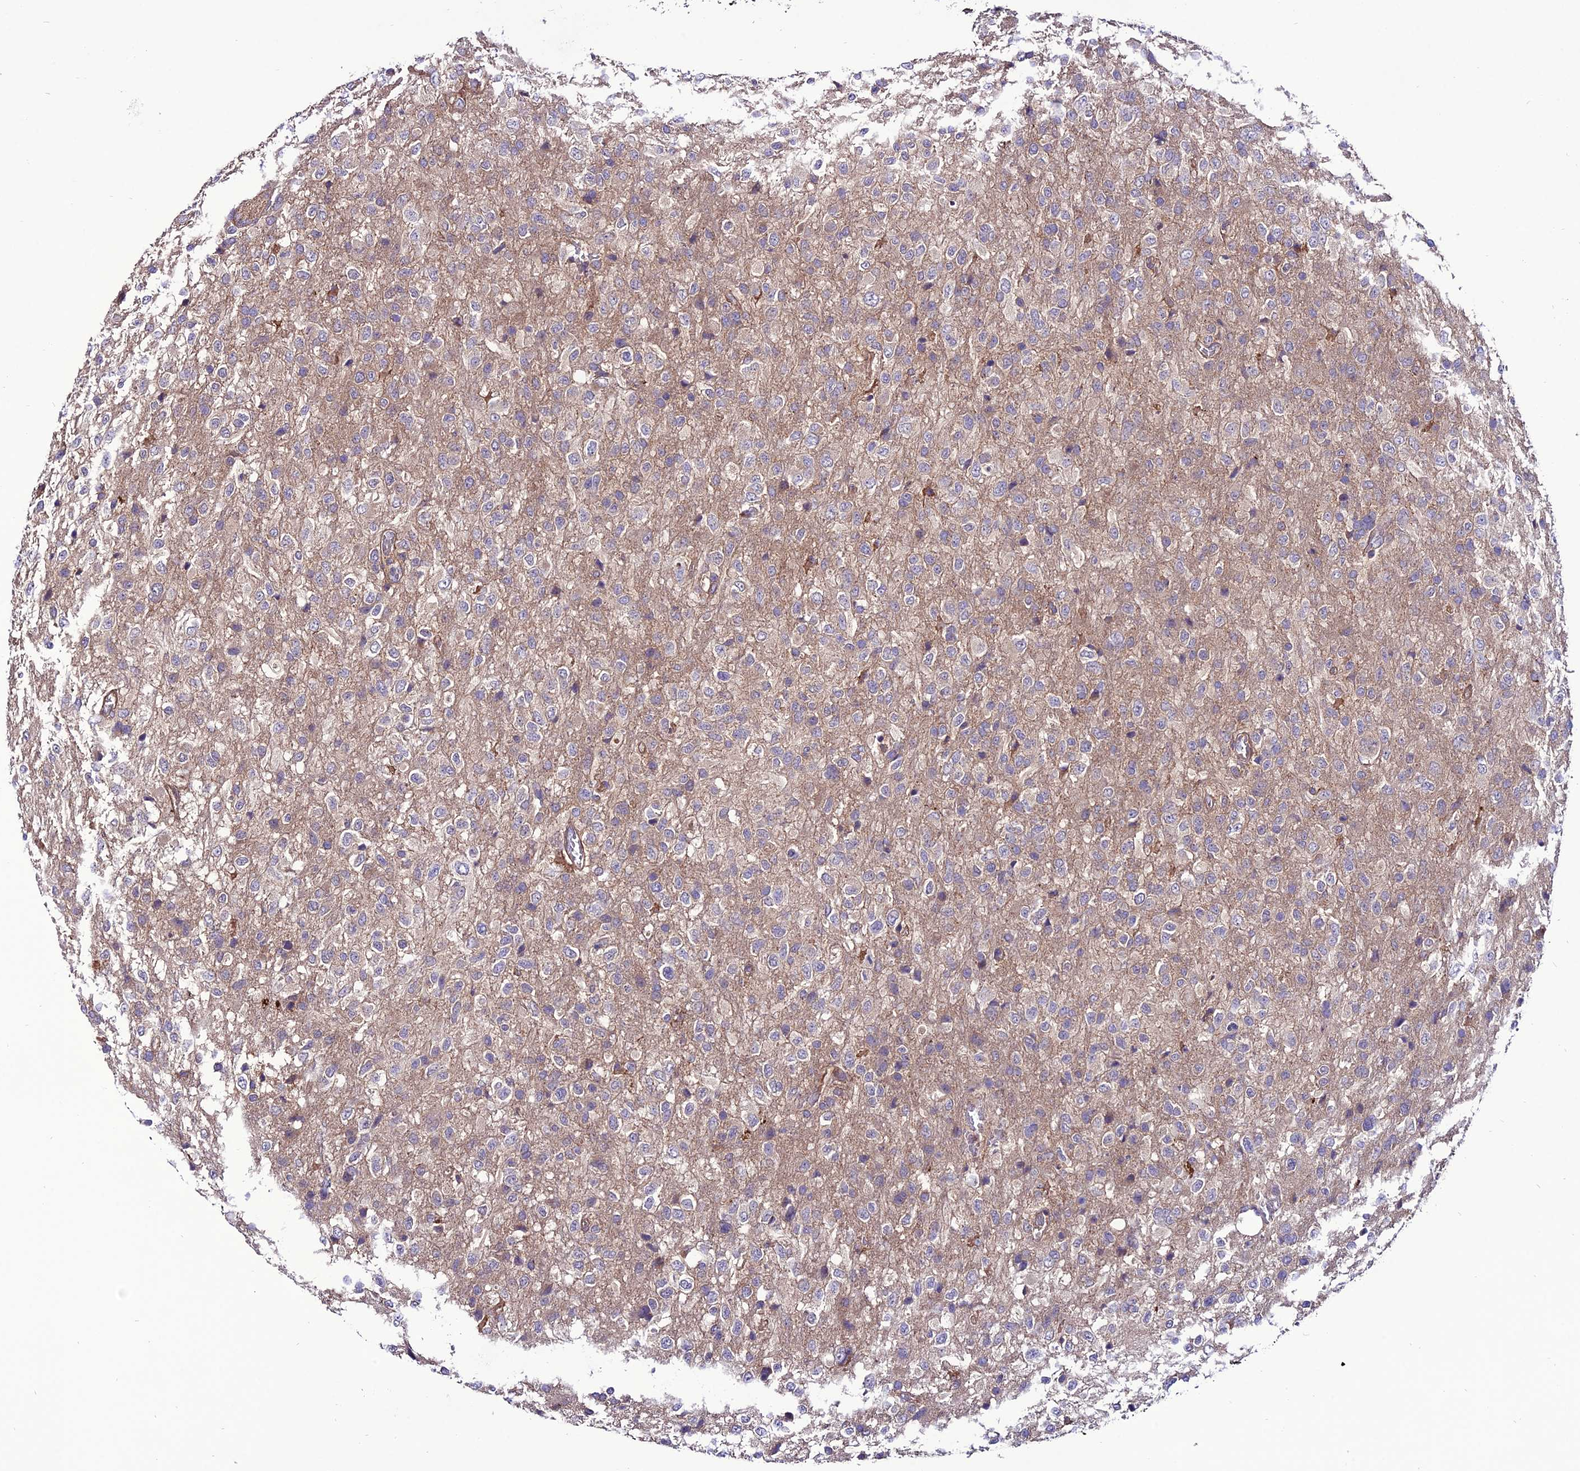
{"staining": {"intensity": "negative", "quantity": "none", "location": "none"}, "tissue": "glioma", "cell_type": "Tumor cells", "image_type": "cancer", "snomed": [{"axis": "morphology", "description": "Glioma, malignant, High grade"}, {"axis": "topography", "description": "Brain"}], "caption": "This is a micrograph of immunohistochemistry staining of glioma, which shows no staining in tumor cells.", "gene": "PPIL3", "patient": {"sex": "female", "age": 74}}